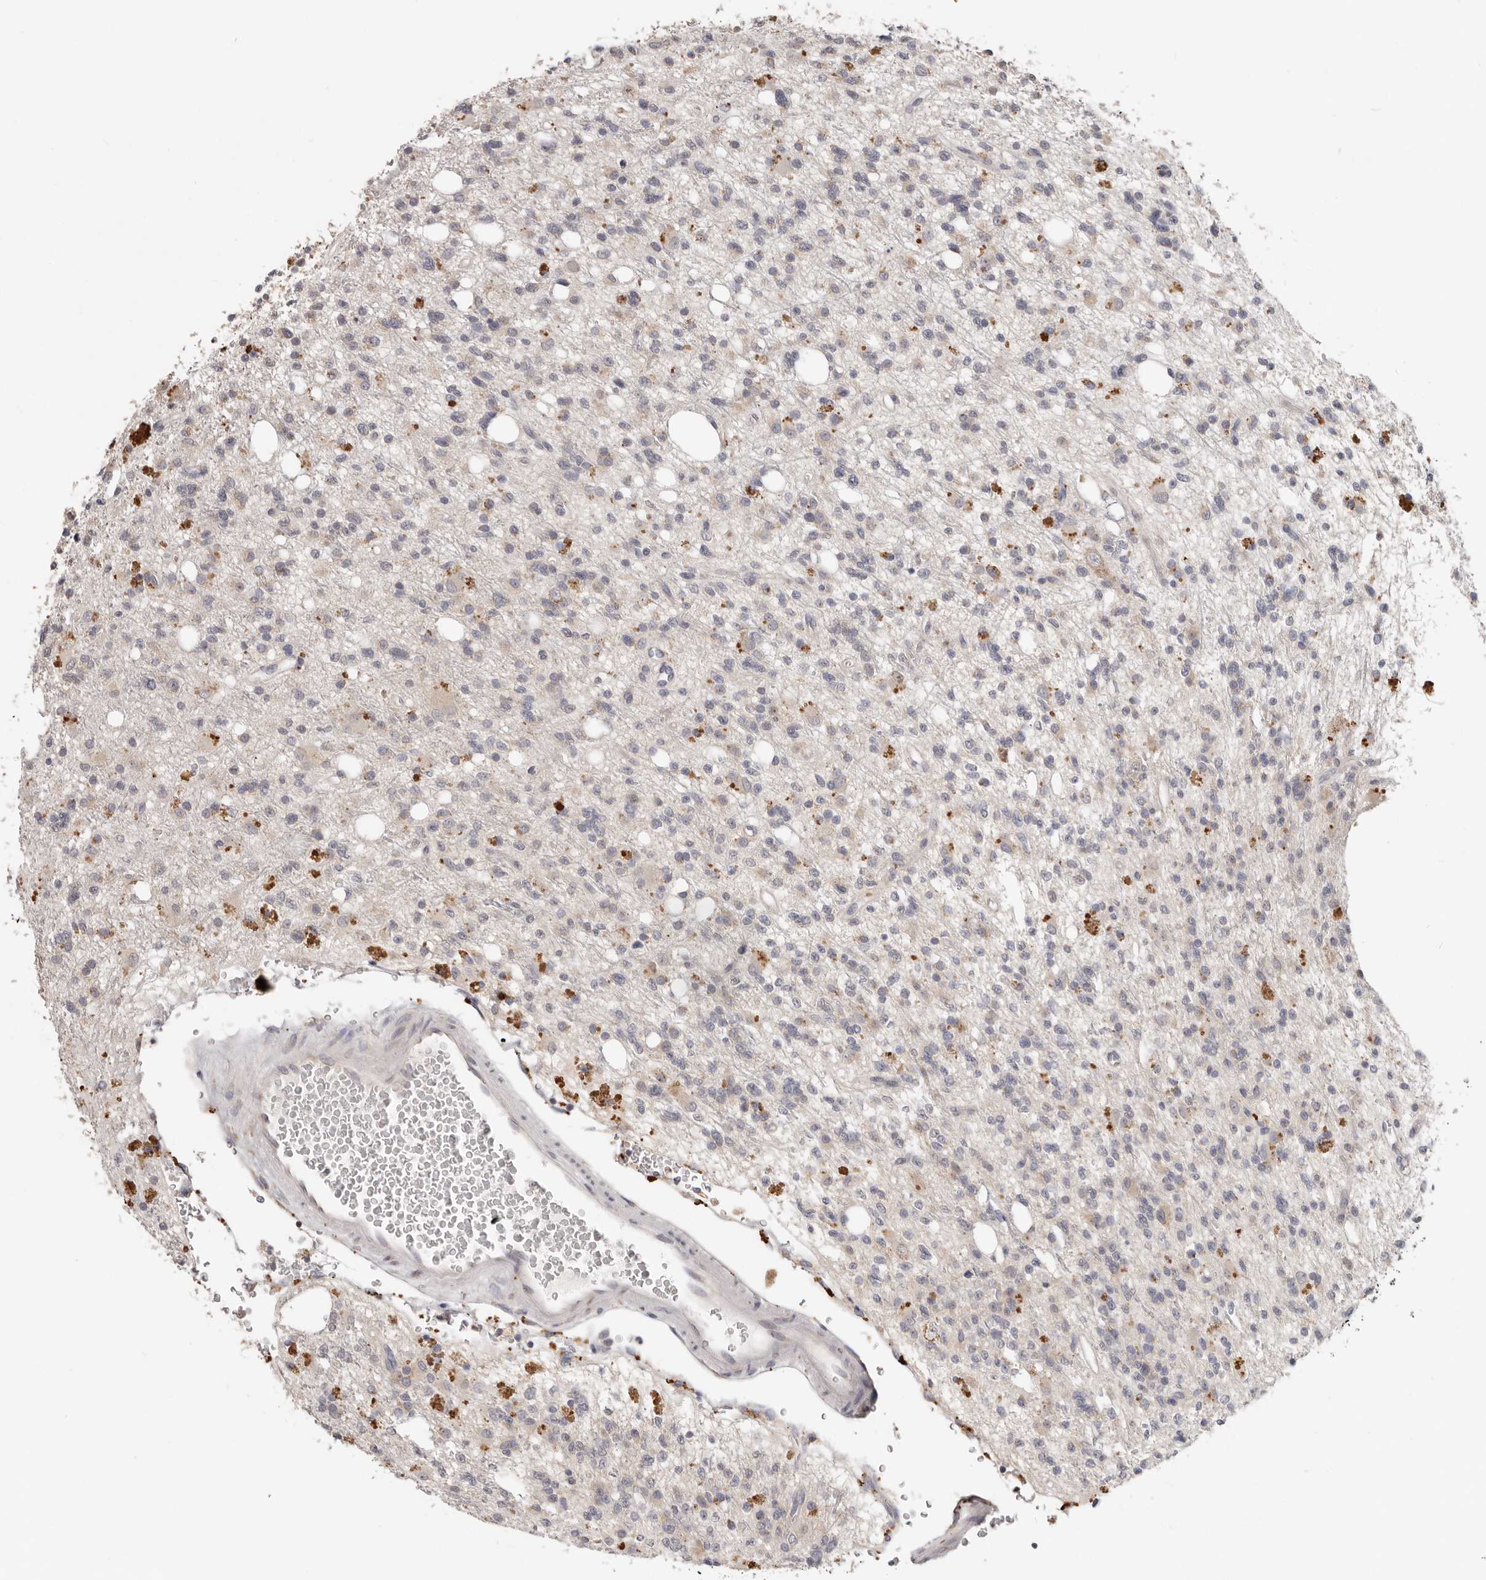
{"staining": {"intensity": "negative", "quantity": "none", "location": "none"}, "tissue": "glioma", "cell_type": "Tumor cells", "image_type": "cancer", "snomed": [{"axis": "morphology", "description": "Glioma, malignant, High grade"}, {"axis": "topography", "description": "Brain"}], "caption": "Immunohistochemistry of high-grade glioma (malignant) displays no expression in tumor cells.", "gene": "WDR77", "patient": {"sex": "female", "age": 62}}